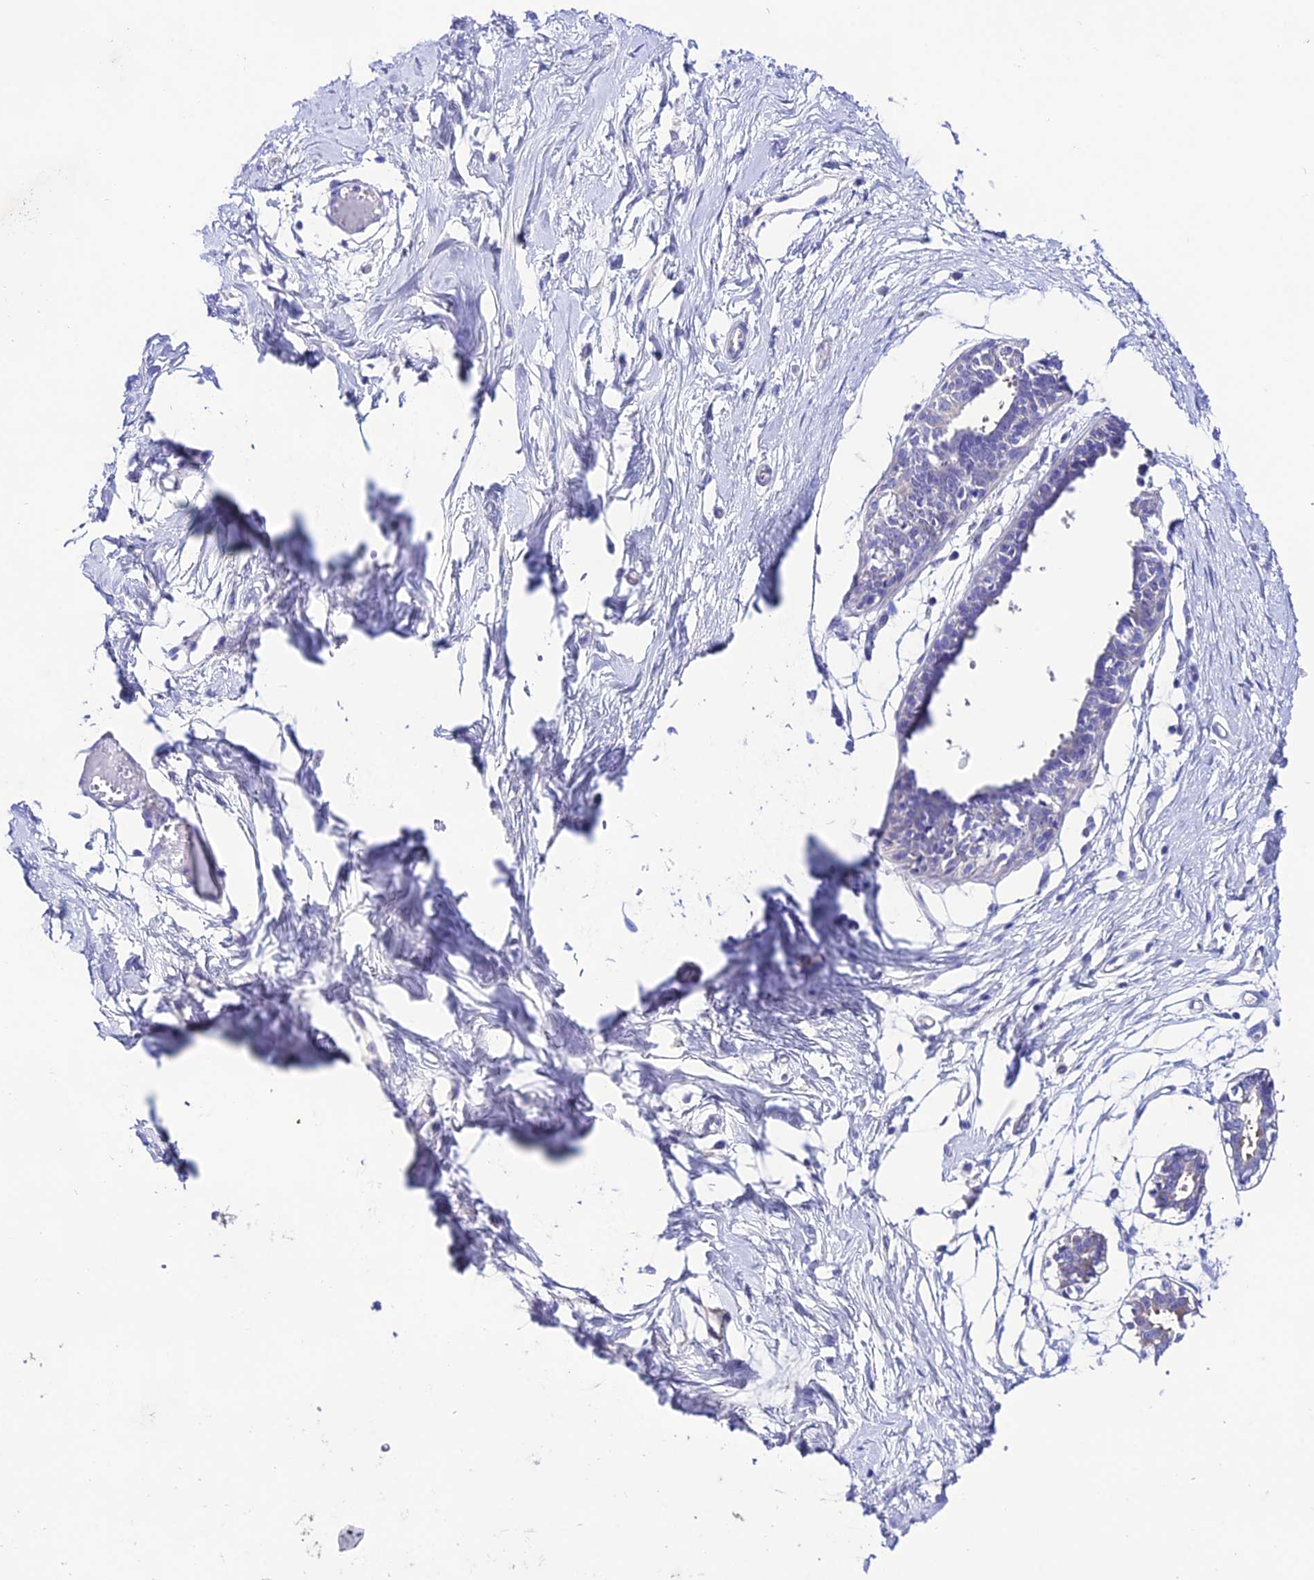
{"staining": {"intensity": "negative", "quantity": "none", "location": "none"}, "tissue": "breast", "cell_type": "Adipocytes", "image_type": "normal", "snomed": [{"axis": "morphology", "description": "Normal tissue, NOS"}, {"axis": "topography", "description": "Breast"}], "caption": "Image shows no significant protein positivity in adipocytes of normal breast. Brightfield microscopy of IHC stained with DAB (3,3'-diaminobenzidine) (brown) and hematoxylin (blue), captured at high magnification.", "gene": "NLRP6", "patient": {"sex": "female", "age": 27}}